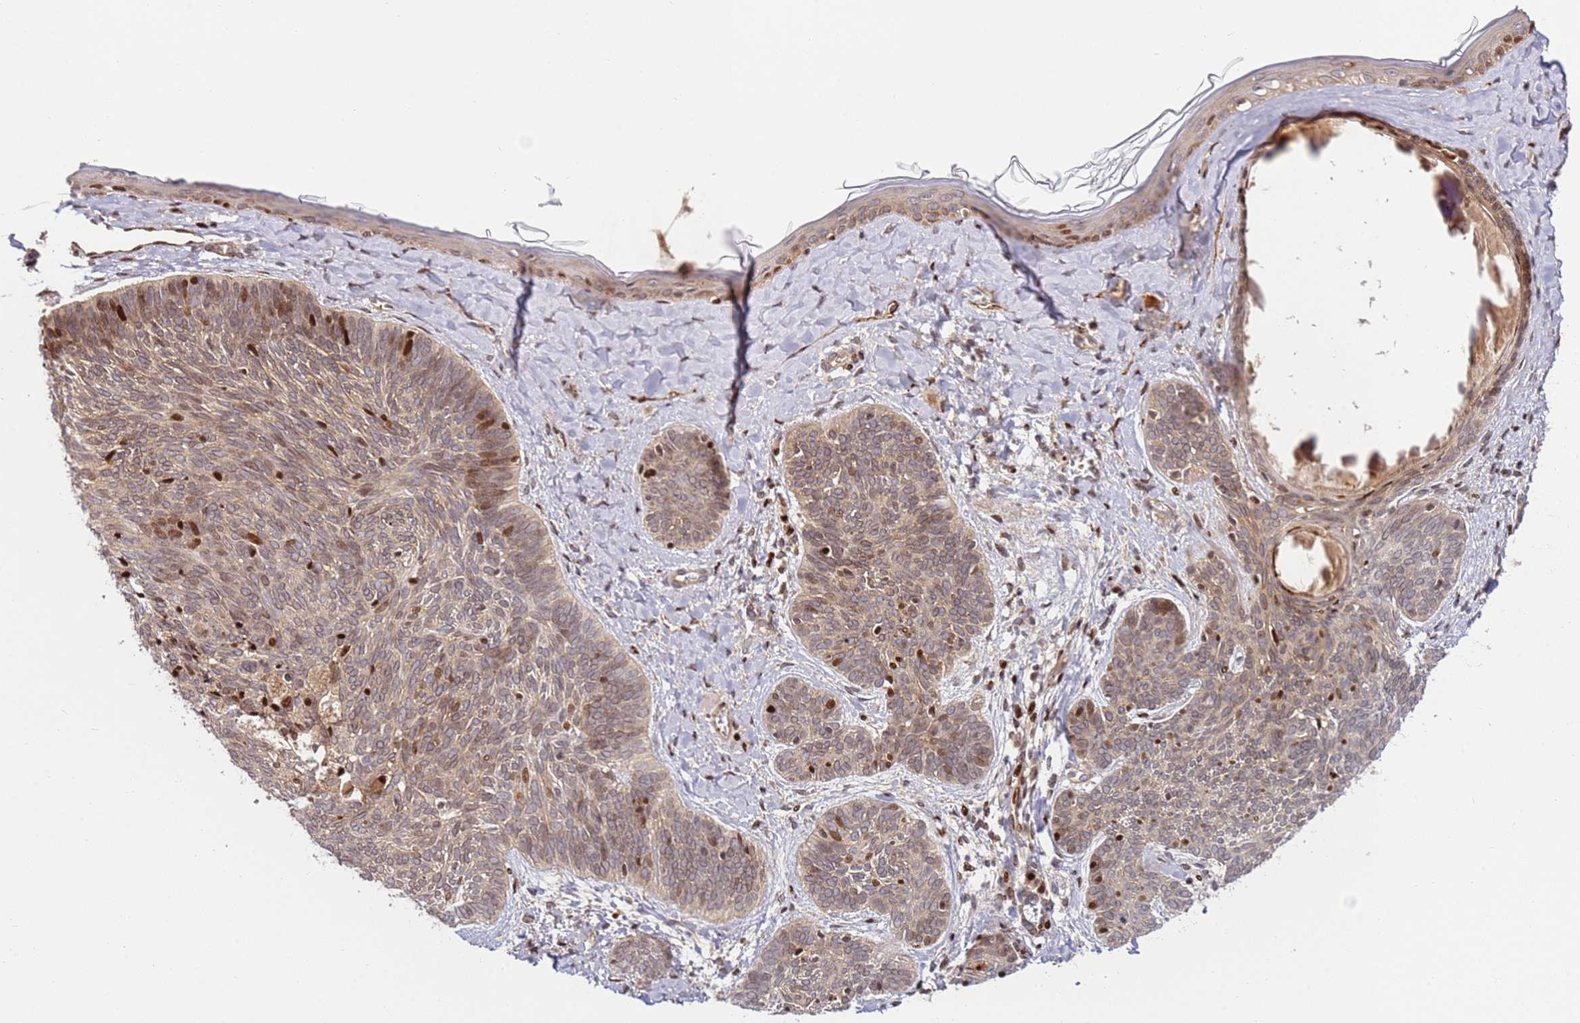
{"staining": {"intensity": "moderate", "quantity": ">75%", "location": "cytoplasmic/membranous,nuclear"}, "tissue": "skin cancer", "cell_type": "Tumor cells", "image_type": "cancer", "snomed": [{"axis": "morphology", "description": "Basal cell carcinoma"}, {"axis": "topography", "description": "Skin"}], "caption": "A medium amount of moderate cytoplasmic/membranous and nuclear staining is identified in approximately >75% of tumor cells in skin basal cell carcinoma tissue.", "gene": "TMEM233", "patient": {"sex": "female", "age": 81}}